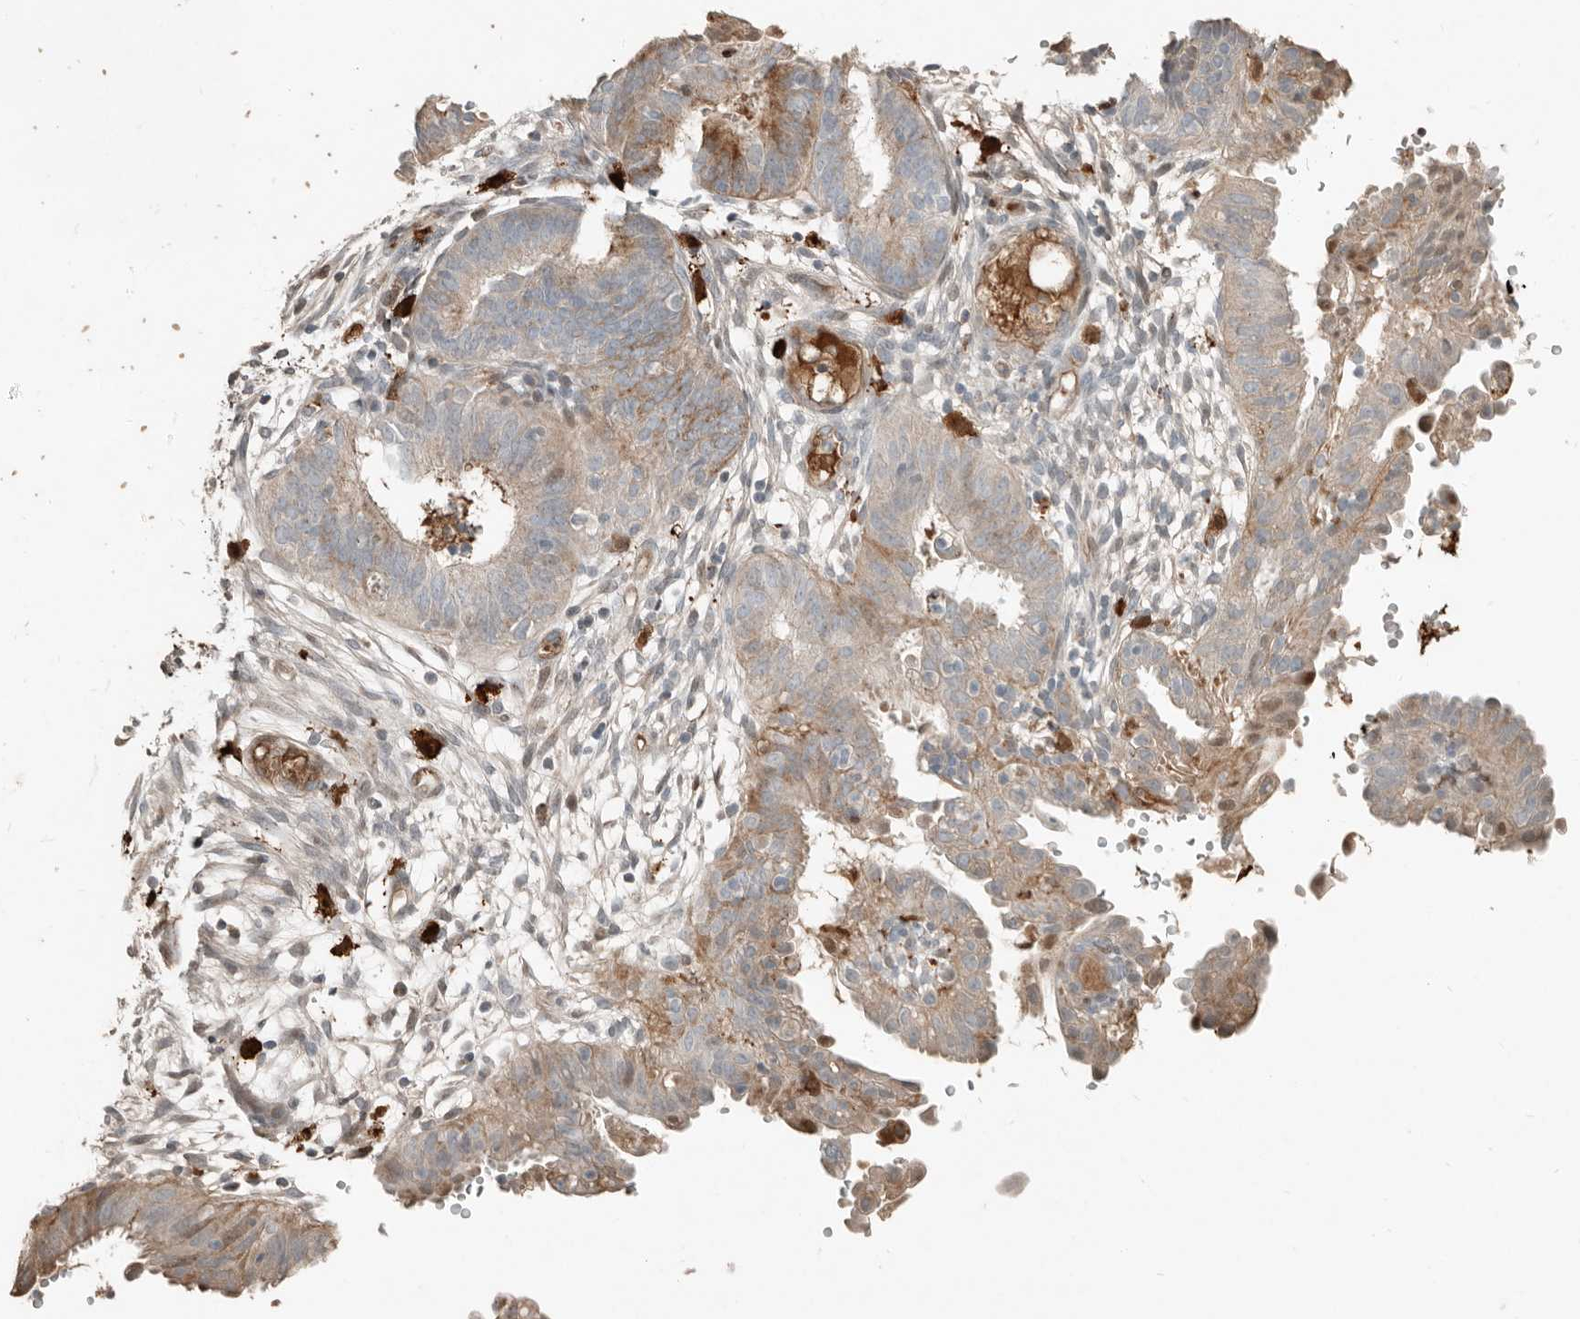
{"staining": {"intensity": "weak", "quantity": "25%-75%", "location": "cytoplasmic/membranous"}, "tissue": "endometrial cancer", "cell_type": "Tumor cells", "image_type": "cancer", "snomed": [{"axis": "morphology", "description": "Adenocarcinoma, NOS"}, {"axis": "topography", "description": "Endometrium"}], "caption": "A photomicrograph showing weak cytoplasmic/membranous staining in approximately 25%-75% of tumor cells in endometrial cancer (adenocarcinoma), as visualized by brown immunohistochemical staining.", "gene": "KLHL38", "patient": {"sex": "female", "age": 51}}